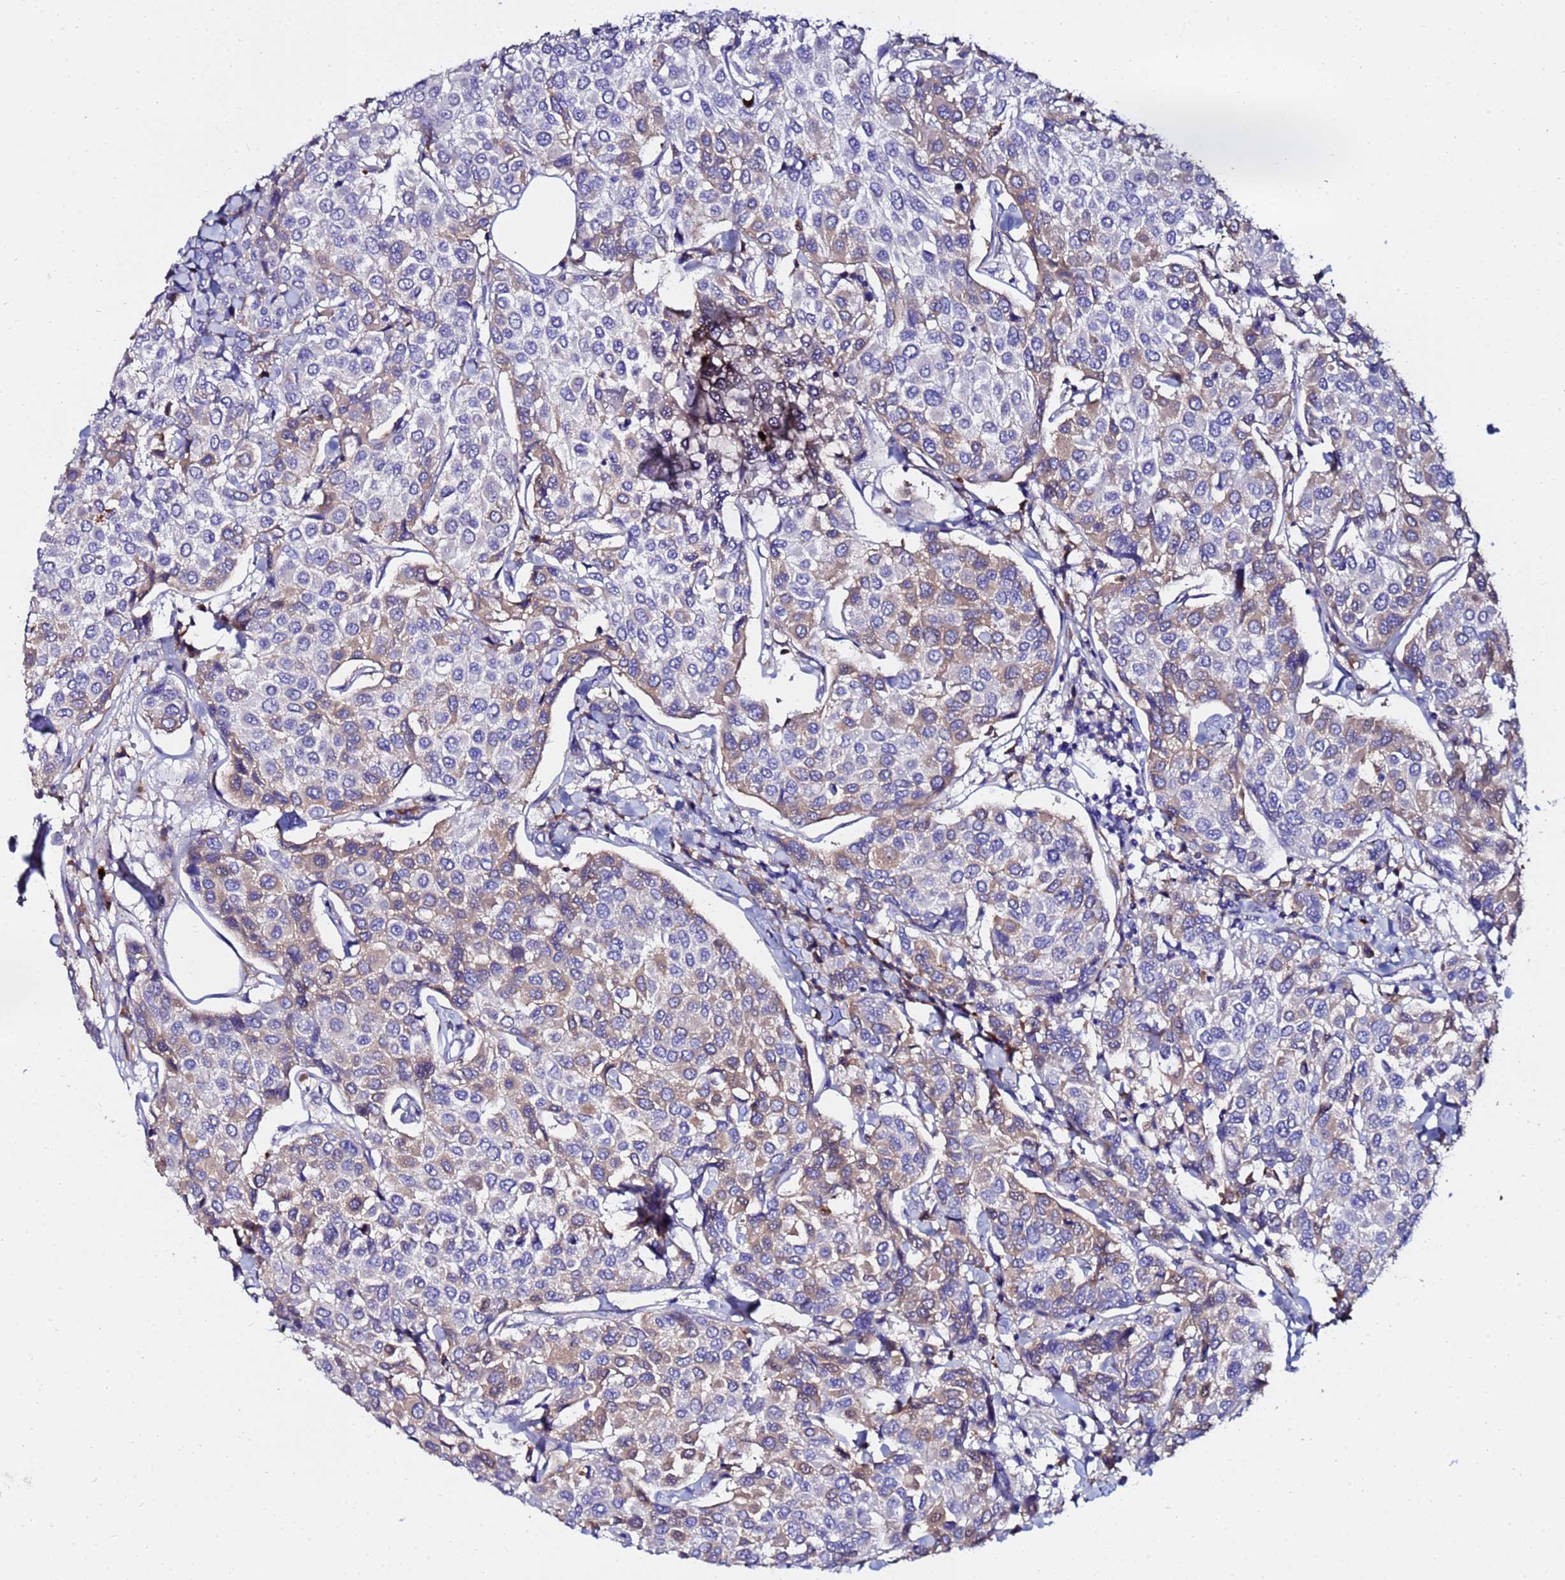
{"staining": {"intensity": "weak", "quantity": "25%-75%", "location": "cytoplasmic/membranous"}, "tissue": "breast cancer", "cell_type": "Tumor cells", "image_type": "cancer", "snomed": [{"axis": "morphology", "description": "Duct carcinoma"}, {"axis": "topography", "description": "Breast"}], "caption": "A brown stain labels weak cytoplasmic/membranous positivity of a protein in human infiltrating ductal carcinoma (breast) tumor cells.", "gene": "TUBAL3", "patient": {"sex": "female", "age": 55}}